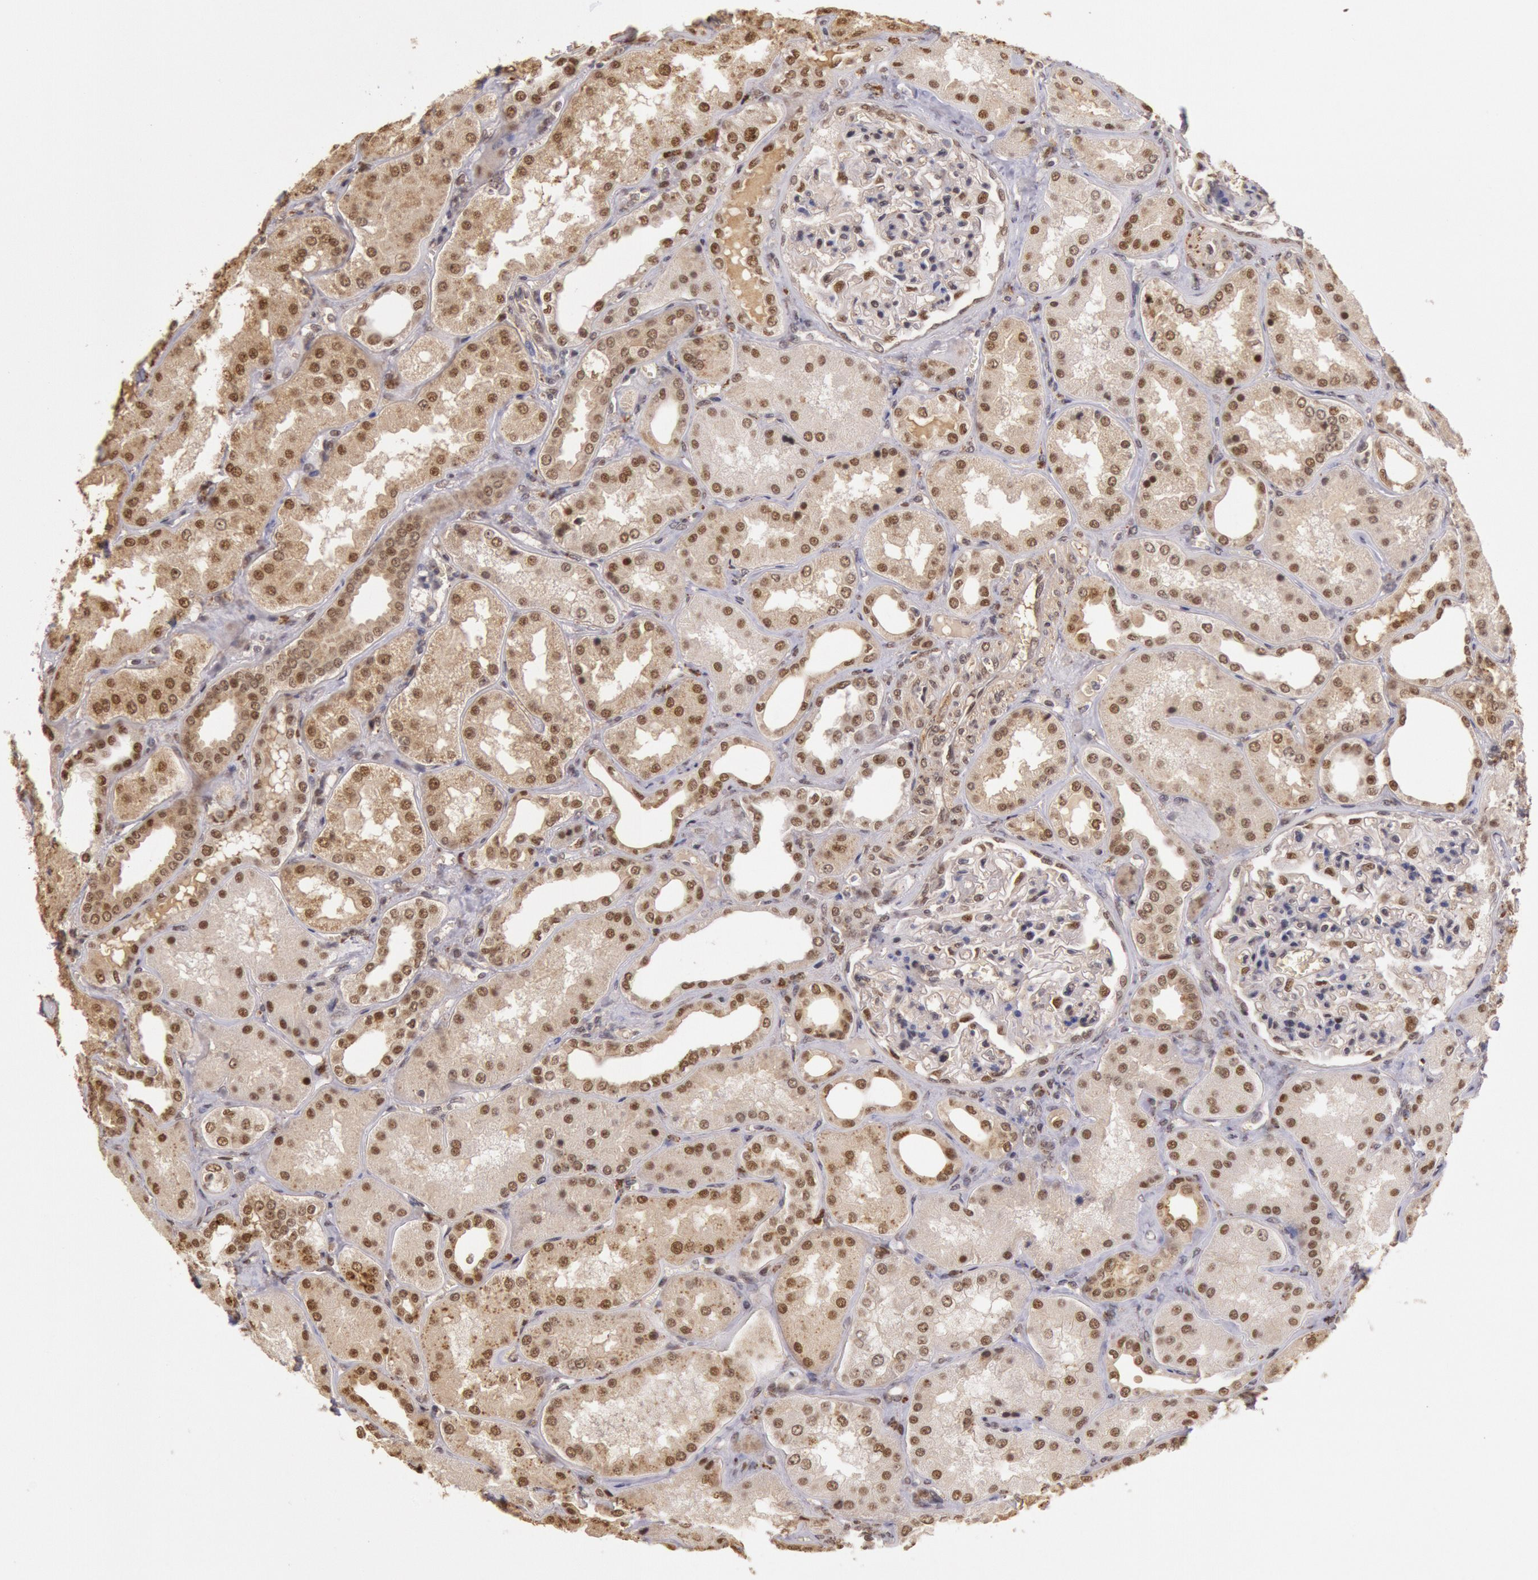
{"staining": {"intensity": "moderate", "quantity": "<25%", "location": "nuclear"}, "tissue": "kidney", "cell_type": "Cells in glomeruli", "image_type": "normal", "snomed": [{"axis": "morphology", "description": "Normal tissue, NOS"}, {"axis": "topography", "description": "Kidney"}], "caption": "Protein staining of unremarkable kidney demonstrates moderate nuclear expression in approximately <25% of cells in glomeruli.", "gene": "LIG4", "patient": {"sex": "female", "age": 56}}